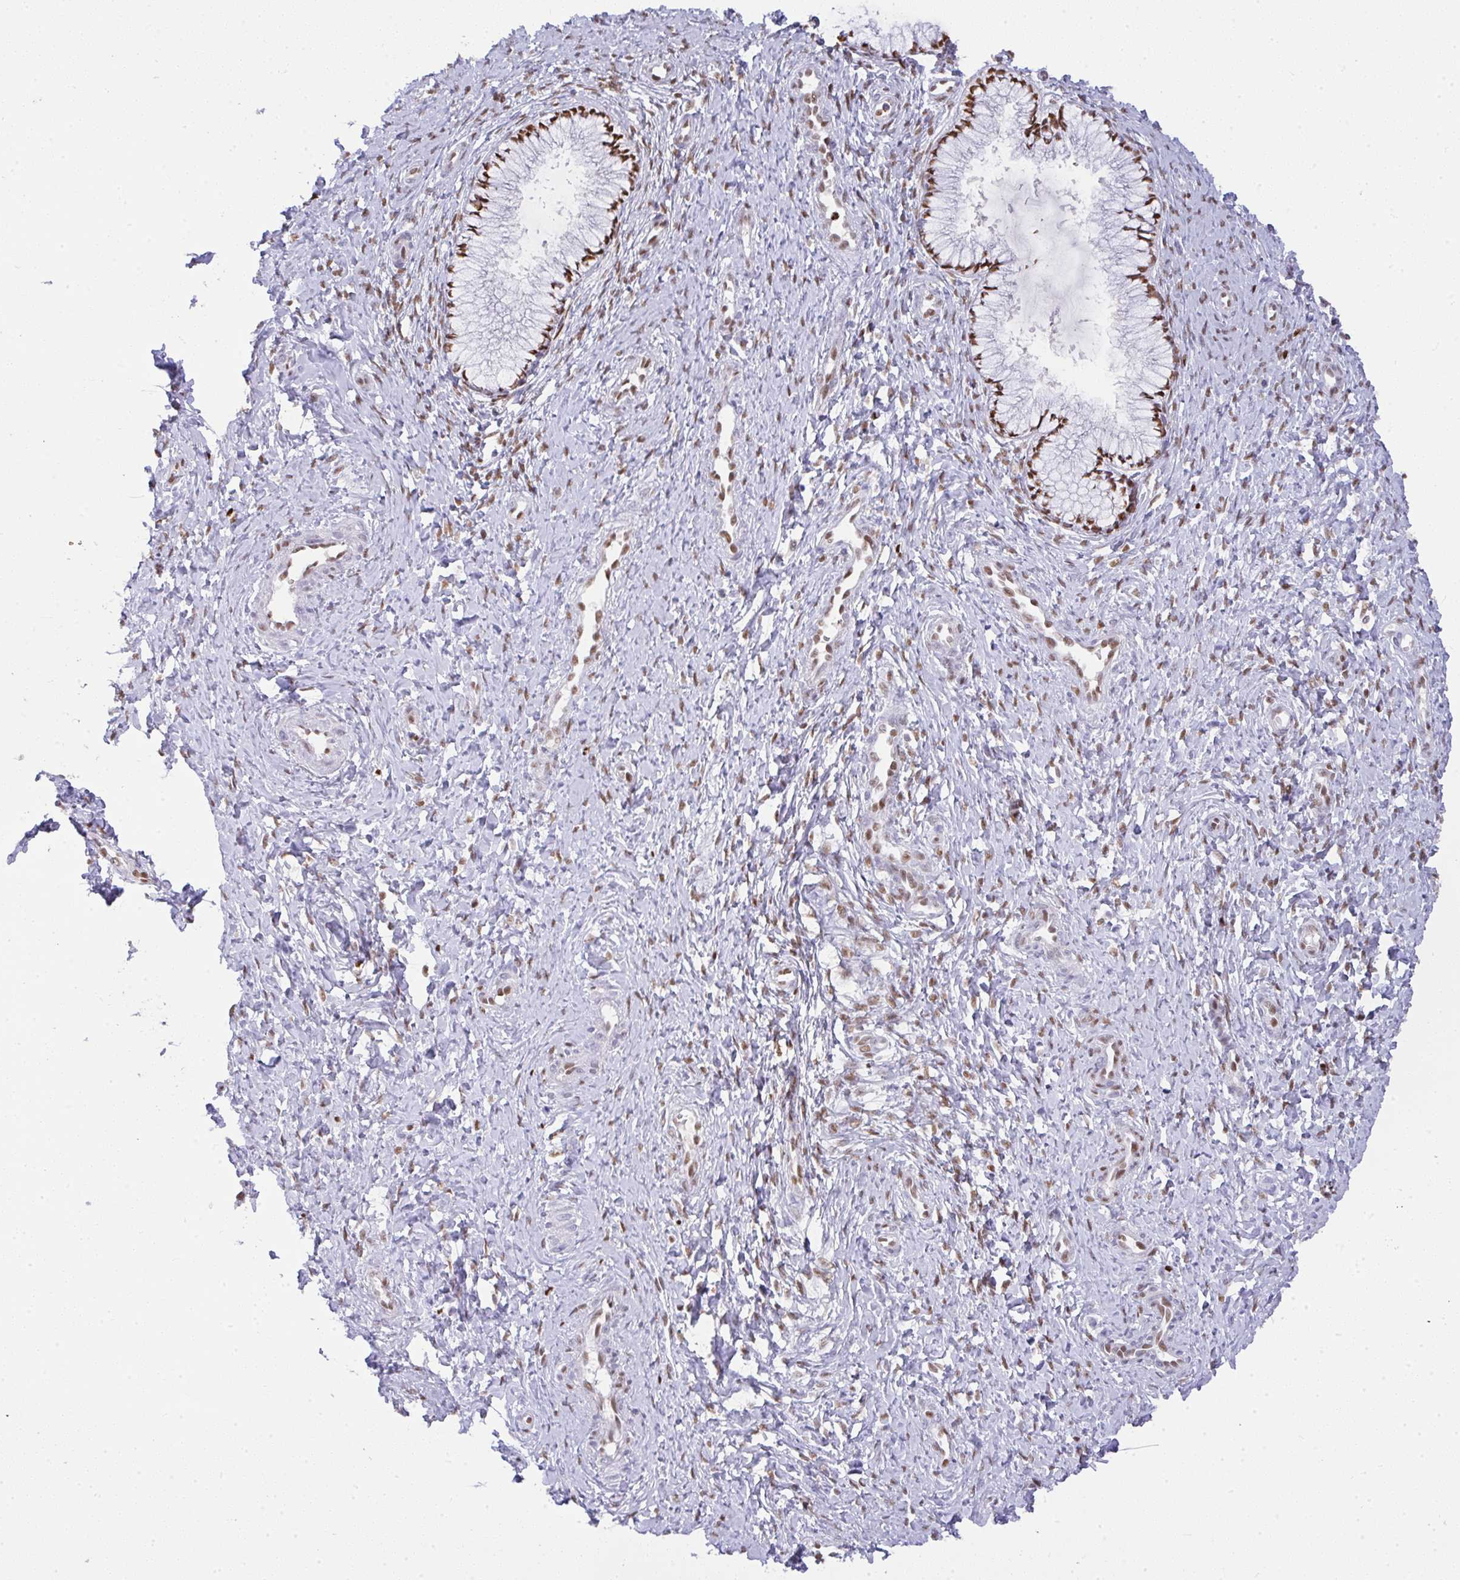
{"staining": {"intensity": "moderate", "quantity": ">75%", "location": "nuclear"}, "tissue": "cervix", "cell_type": "Glandular cells", "image_type": "normal", "snomed": [{"axis": "morphology", "description": "Normal tissue, NOS"}, {"axis": "topography", "description": "Cervix"}], "caption": "Protein analysis of normal cervix displays moderate nuclear staining in about >75% of glandular cells.", "gene": "BBX", "patient": {"sex": "female", "age": 37}}